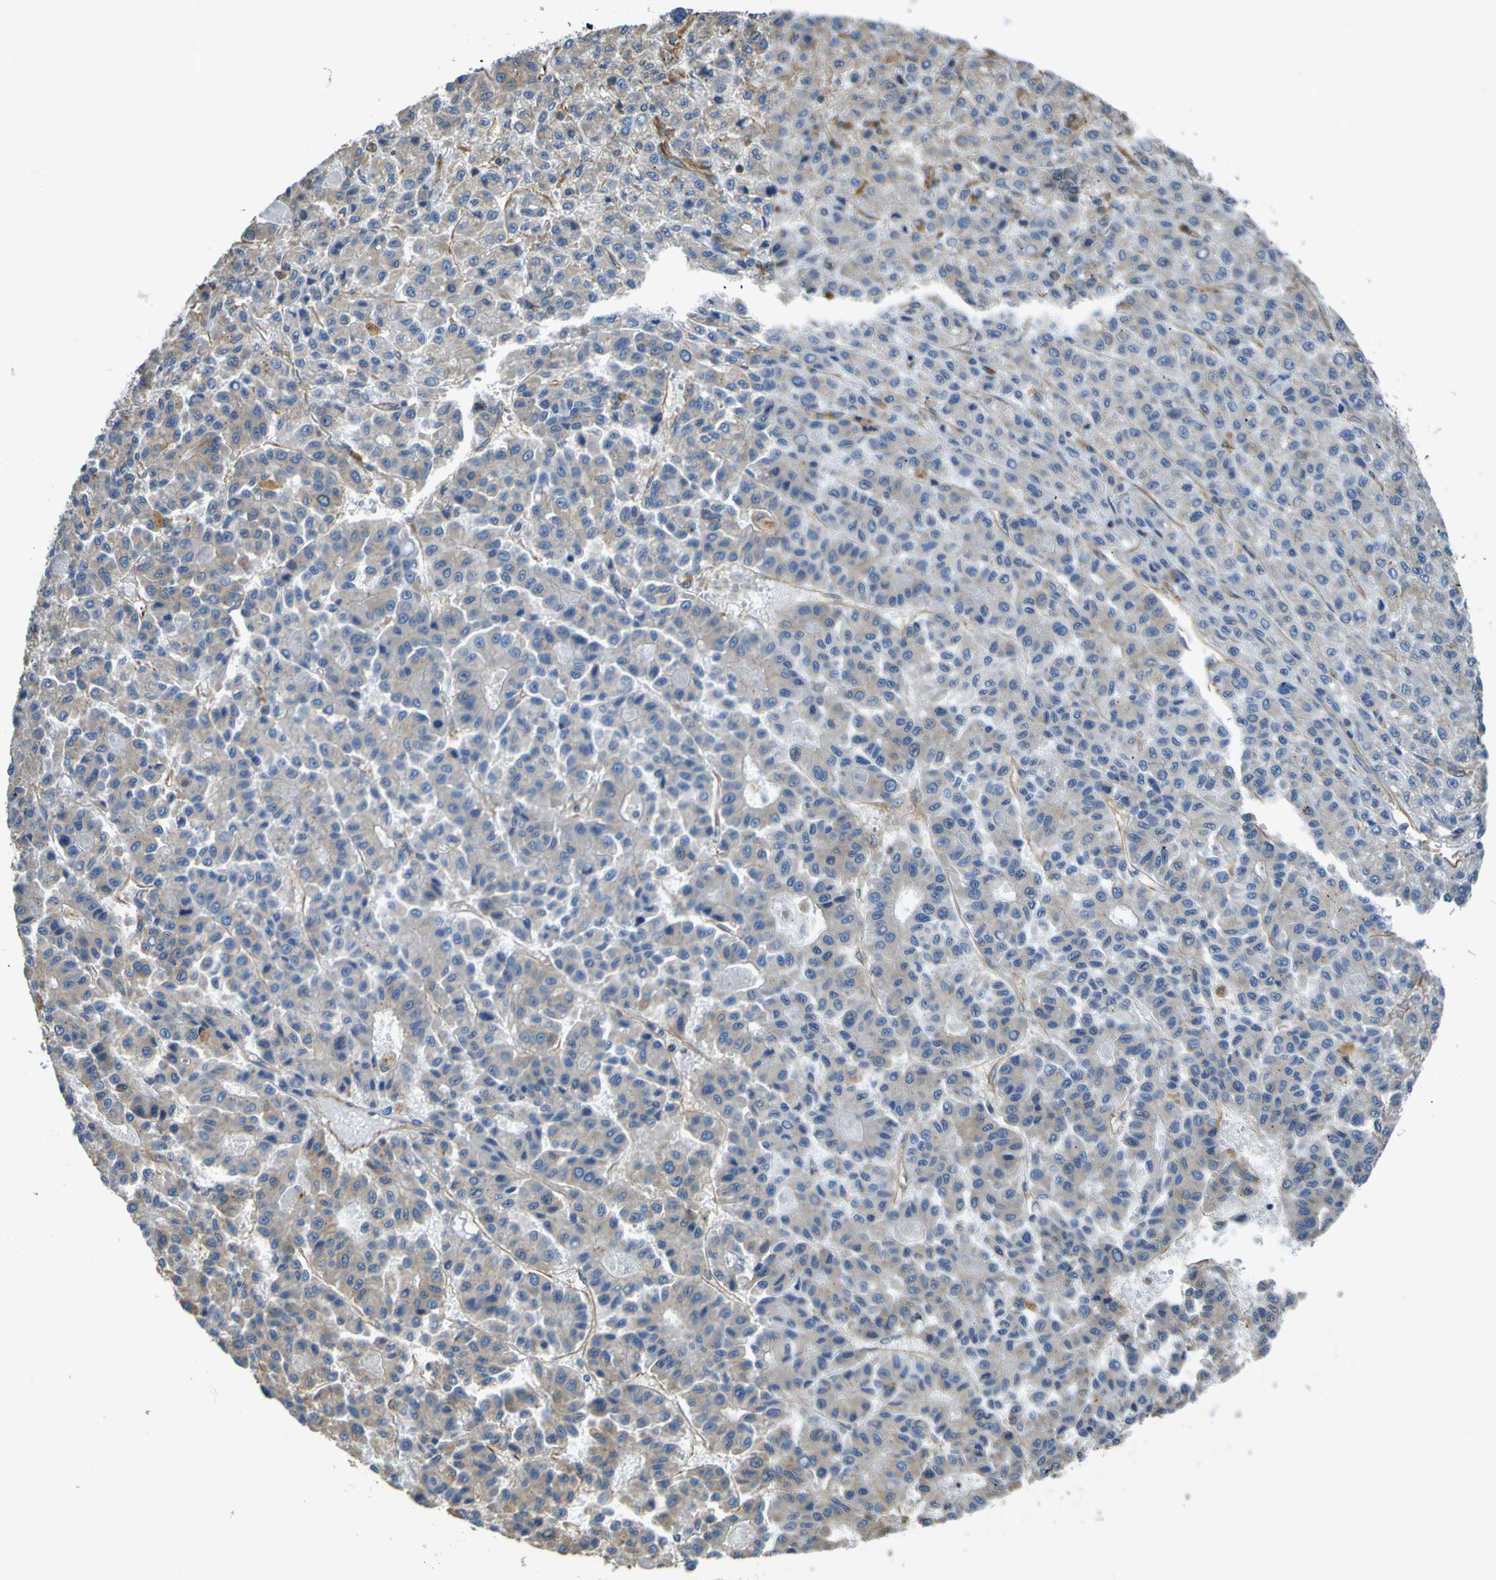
{"staining": {"intensity": "weak", "quantity": "<25%", "location": "cytoplasmic/membranous"}, "tissue": "liver cancer", "cell_type": "Tumor cells", "image_type": "cancer", "snomed": [{"axis": "morphology", "description": "Carcinoma, Hepatocellular, NOS"}, {"axis": "topography", "description": "Liver"}], "caption": "IHC photomicrograph of neoplastic tissue: liver cancer stained with DAB (3,3'-diaminobenzidine) displays no significant protein positivity in tumor cells.", "gene": "TUBB", "patient": {"sex": "male", "age": 70}}